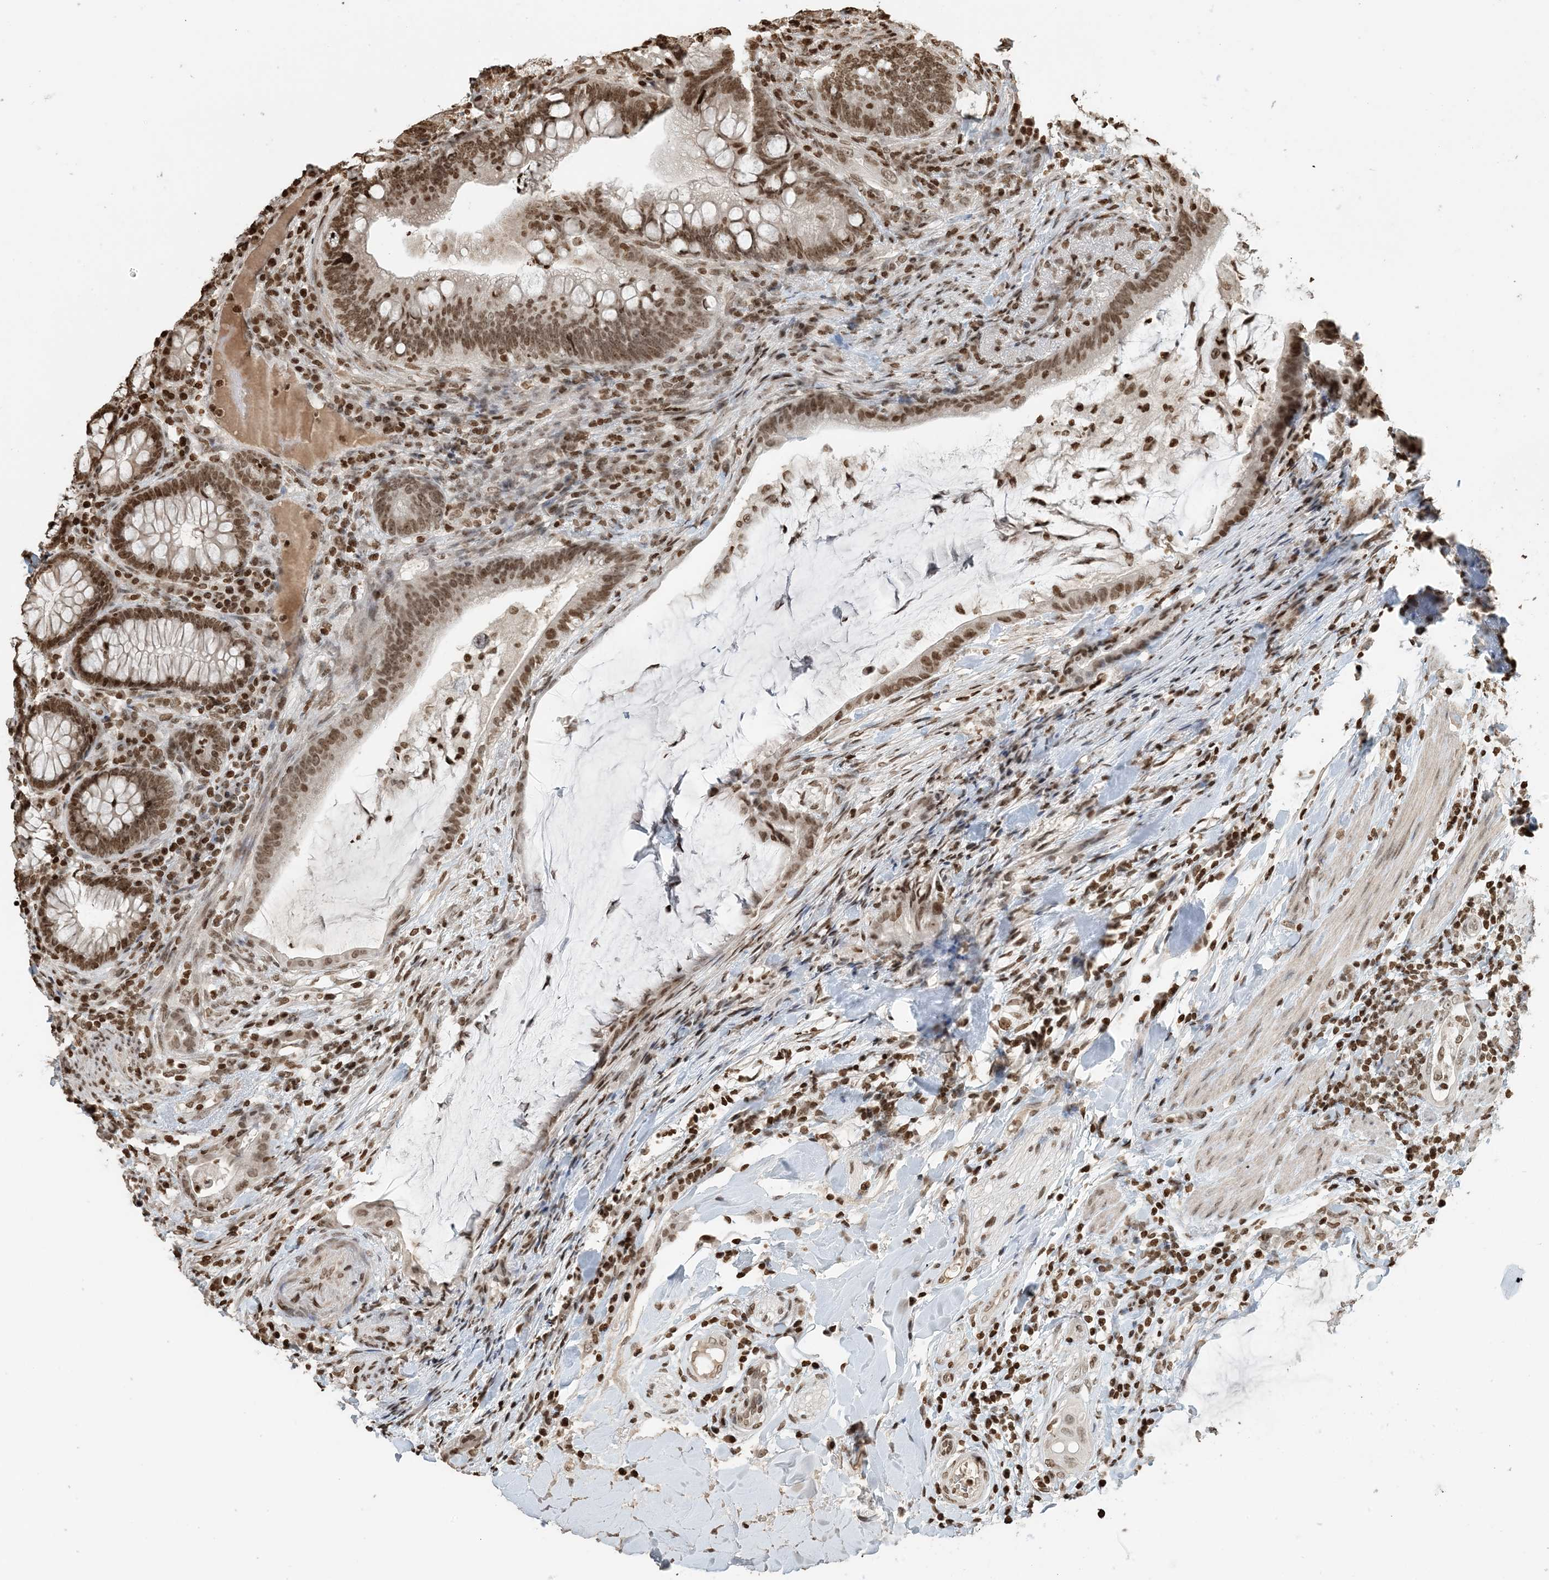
{"staining": {"intensity": "moderate", "quantity": ">75%", "location": "nuclear"}, "tissue": "colorectal cancer", "cell_type": "Tumor cells", "image_type": "cancer", "snomed": [{"axis": "morphology", "description": "Adenocarcinoma, NOS"}, {"axis": "topography", "description": "Colon"}], "caption": "Colorectal adenocarcinoma stained with IHC displays moderate nuclear staining in about >75% of tumor cells.", "gene": "H3-3B", "patient": {"sex": "female", "age": 66}}